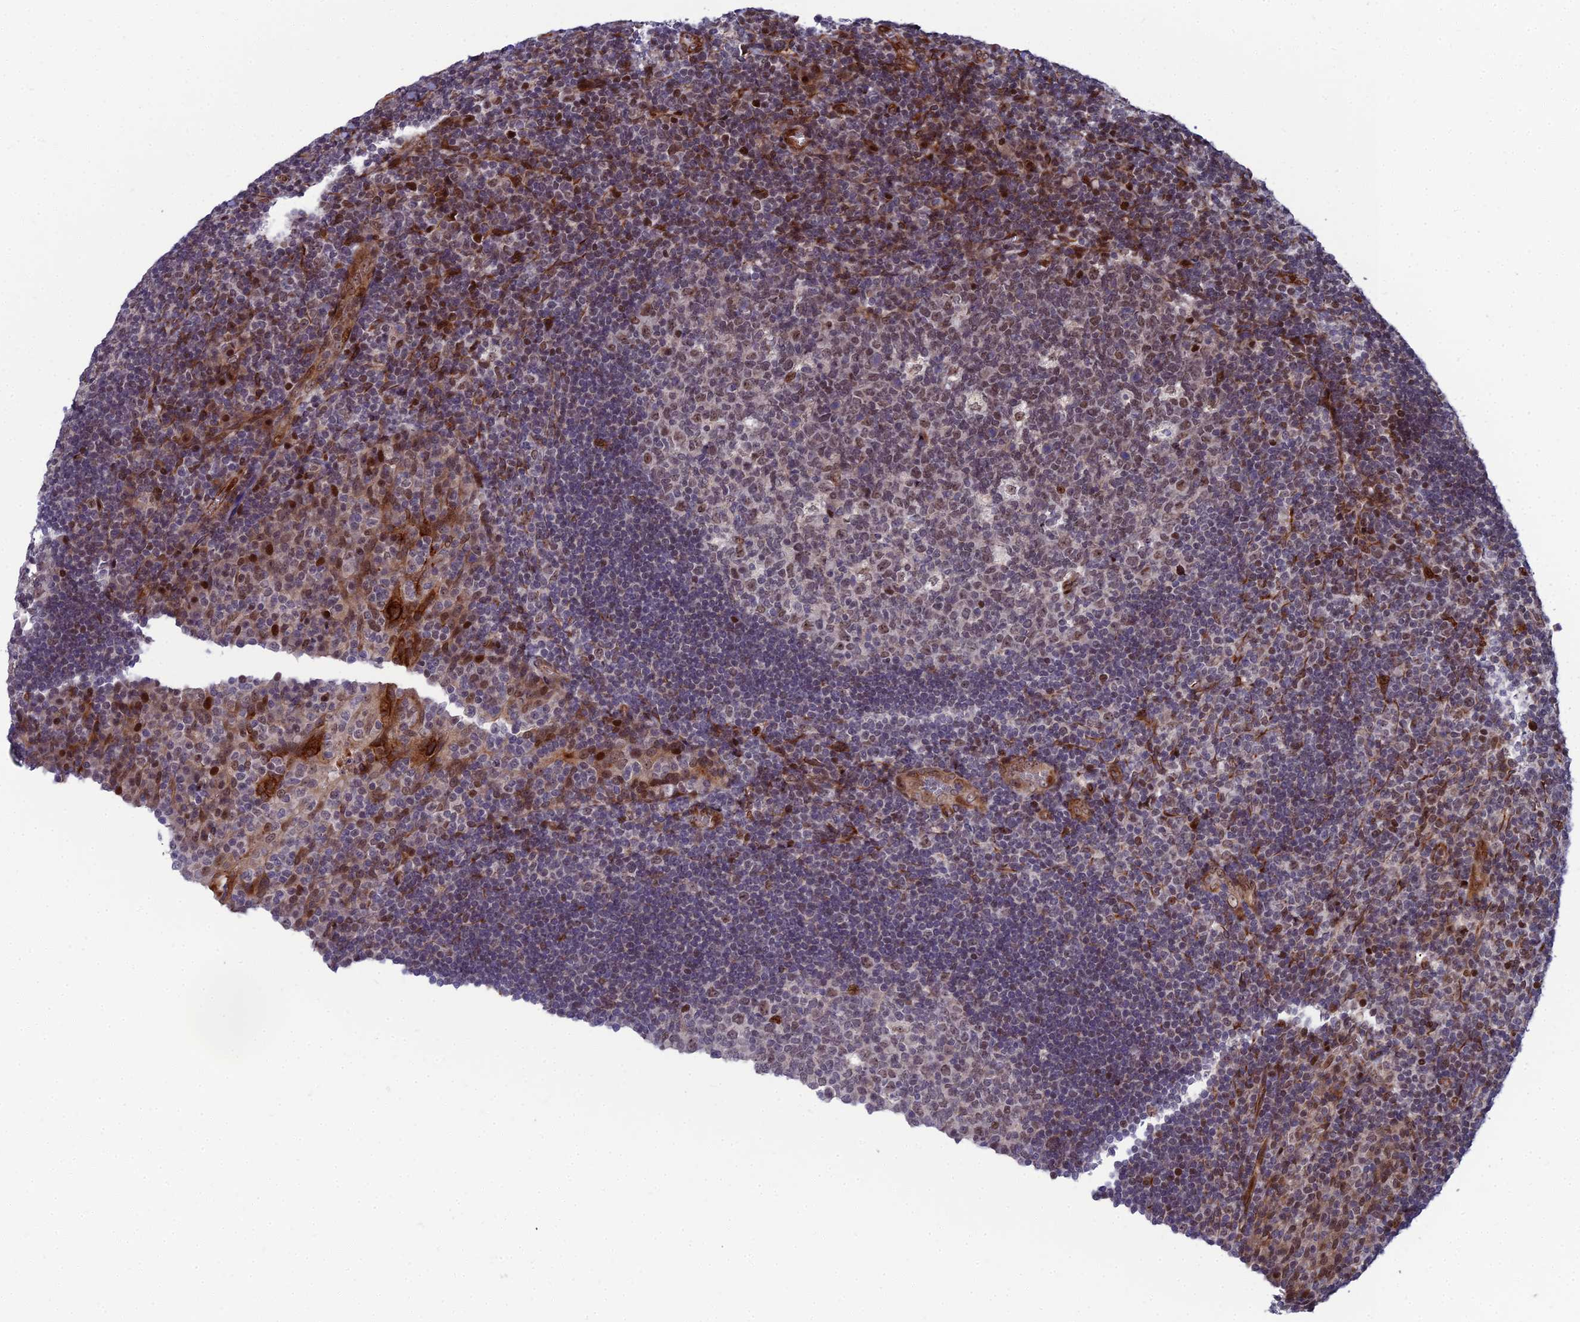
{"staining": {"intensity": "weak", "quantity": "25%-75%", "location": "nuclear"}, "tissue": "tonsil", "cell_type": "Germinal center cells", "image_type": "normal", "snomed": [{"axis": "morphology", "description": "Normal tissue, NOS"}, {"axis": "topography", "description": "Tonsil"}], "caption": "Immunohistochemistry (IHC) of benign tonsil exhibits low levels of weak nuclear expression in about 25%-75% of germinal center cells.", "gene": "ZNF668", "patient": {"sex": "male", "age": 17}}